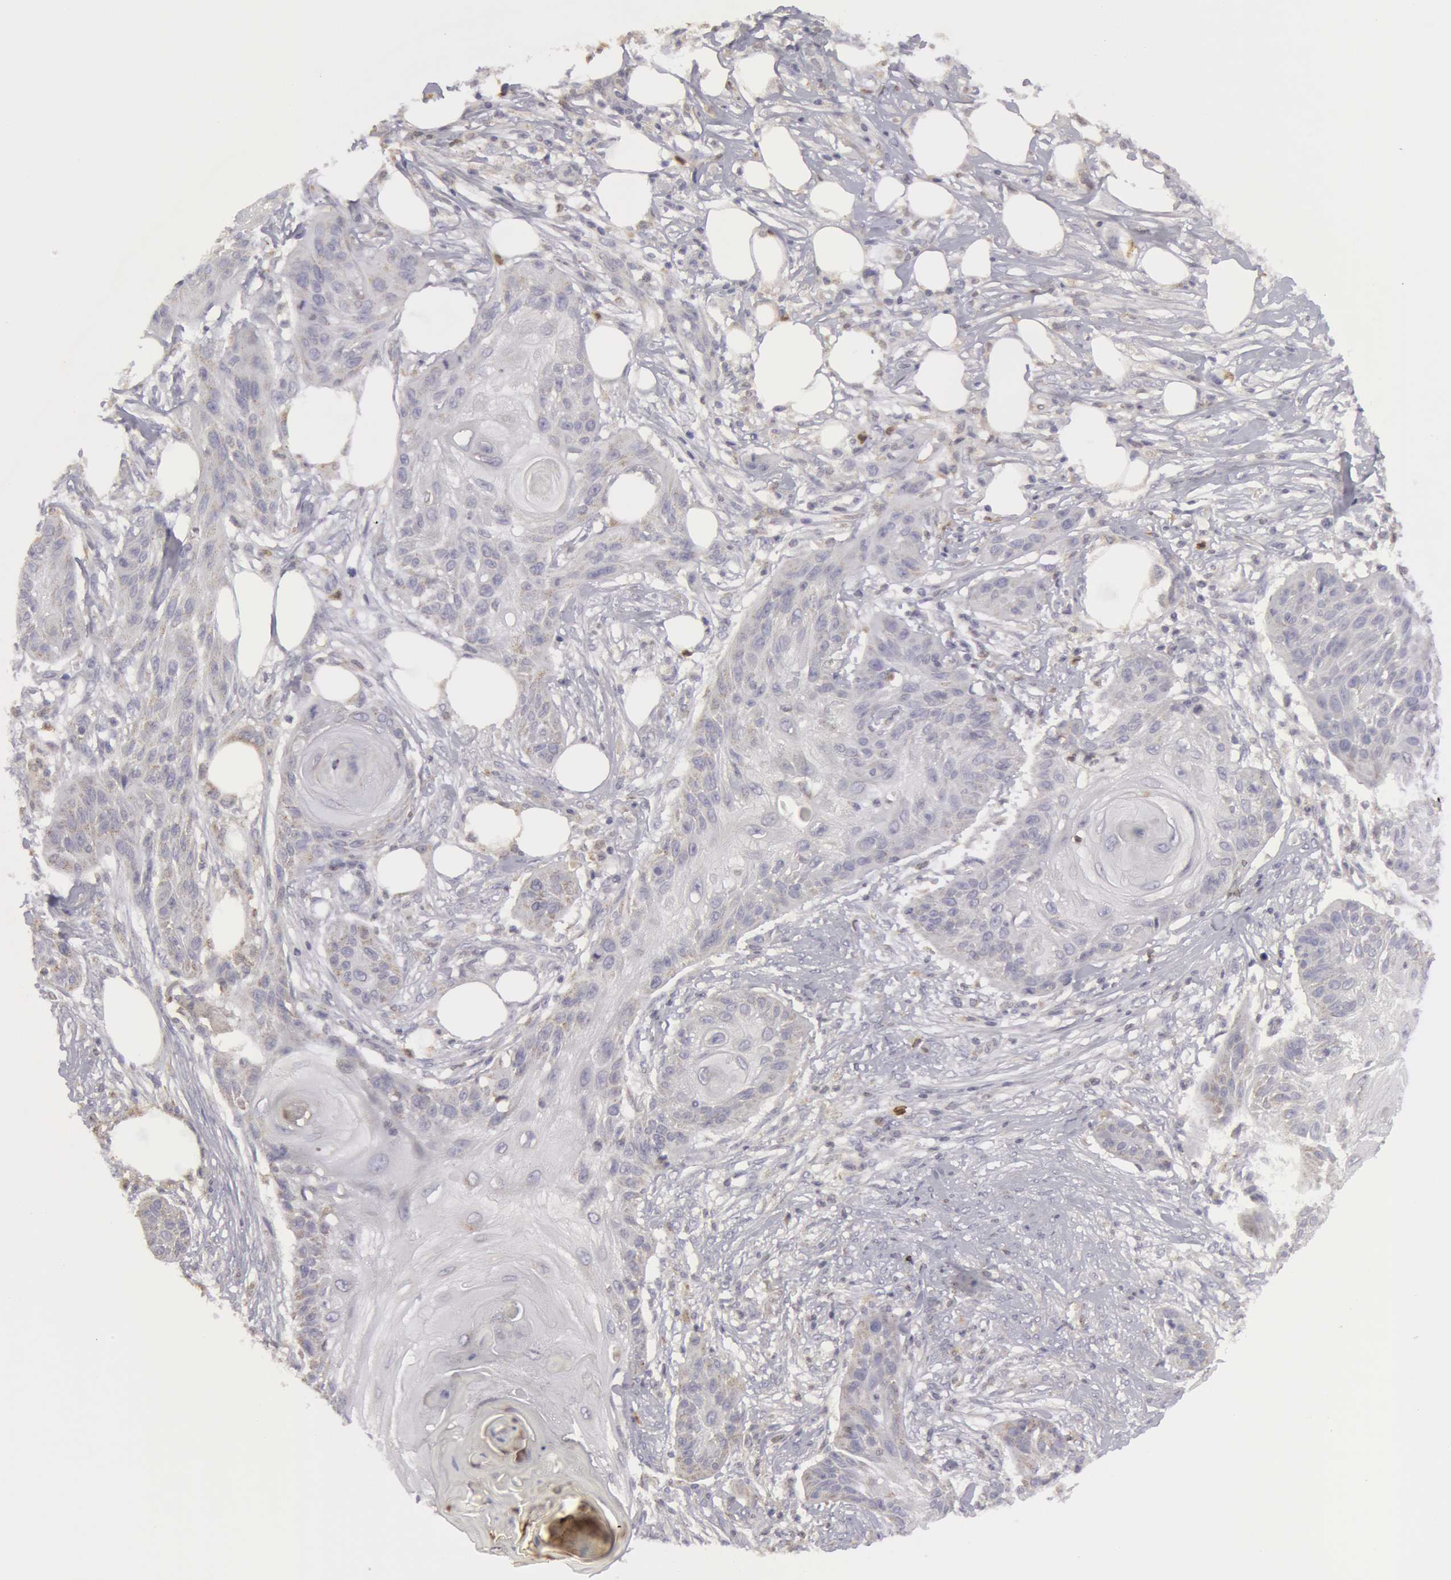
{"staining": {"intensity": "weak", "quantity": "<25%", "location": "cytoplasmic/membranous"}, "tissue": "skin cancer", "cell_type": "Tumor cells", "image_type": "cancer", "snomed": [{"axis": "morphology", "description": "Squamous cell carcinoma, NOS"}, {"axis": "topography", "description": "Skin"}], "caption": "Immunohistochemistry (IHC) of human skin squamous cell carcinoma displays no positivity in tumor cells.", "gene": "CAT", "patient": {"sex": "female", "age": 88}}